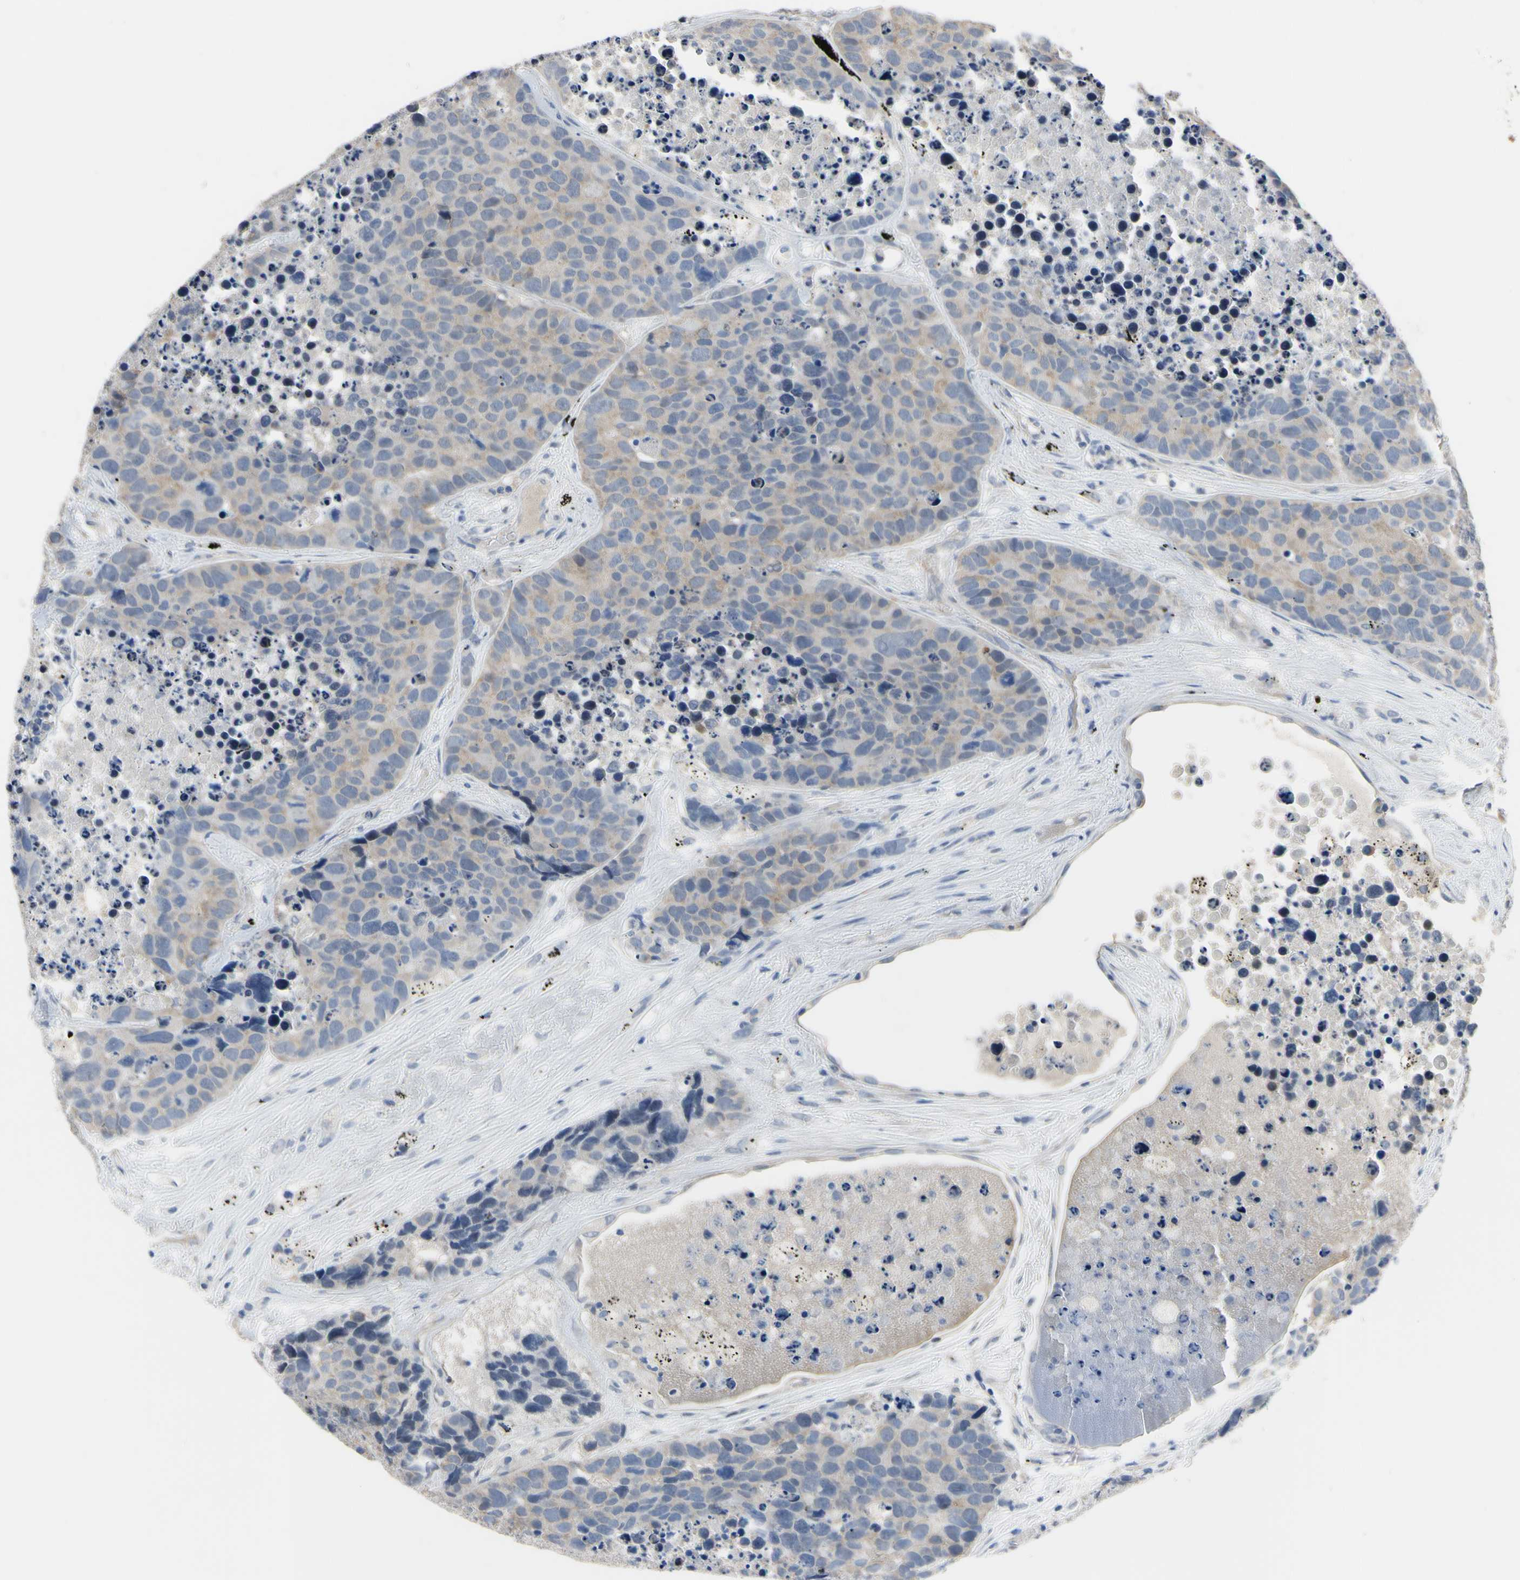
{"staining": {"intensity": "weak", "quantity": "<25%", "location": "cytoplasmic/membranous"}, "tissue": "carcinoid", "cell_type": "Tumor cells", "image_type": "cancer", "snomed": [{"axis": "morphology", "description": "Carcinoid, malignant, NOS"}, {"axis": "topography", "description": "Lung"}], "caption": "An immunohistochemistry photomicrograph of malignant carcinoid is shown. There is no staining in tumor cells of malignant carcinoid. (DAB (3,3'-diaminobenzidine) immunohistochemistry (IHC) with hematoxylin counter stain).", "gene": "LHX9", "patient": {"sex": "male", "age": 60}}